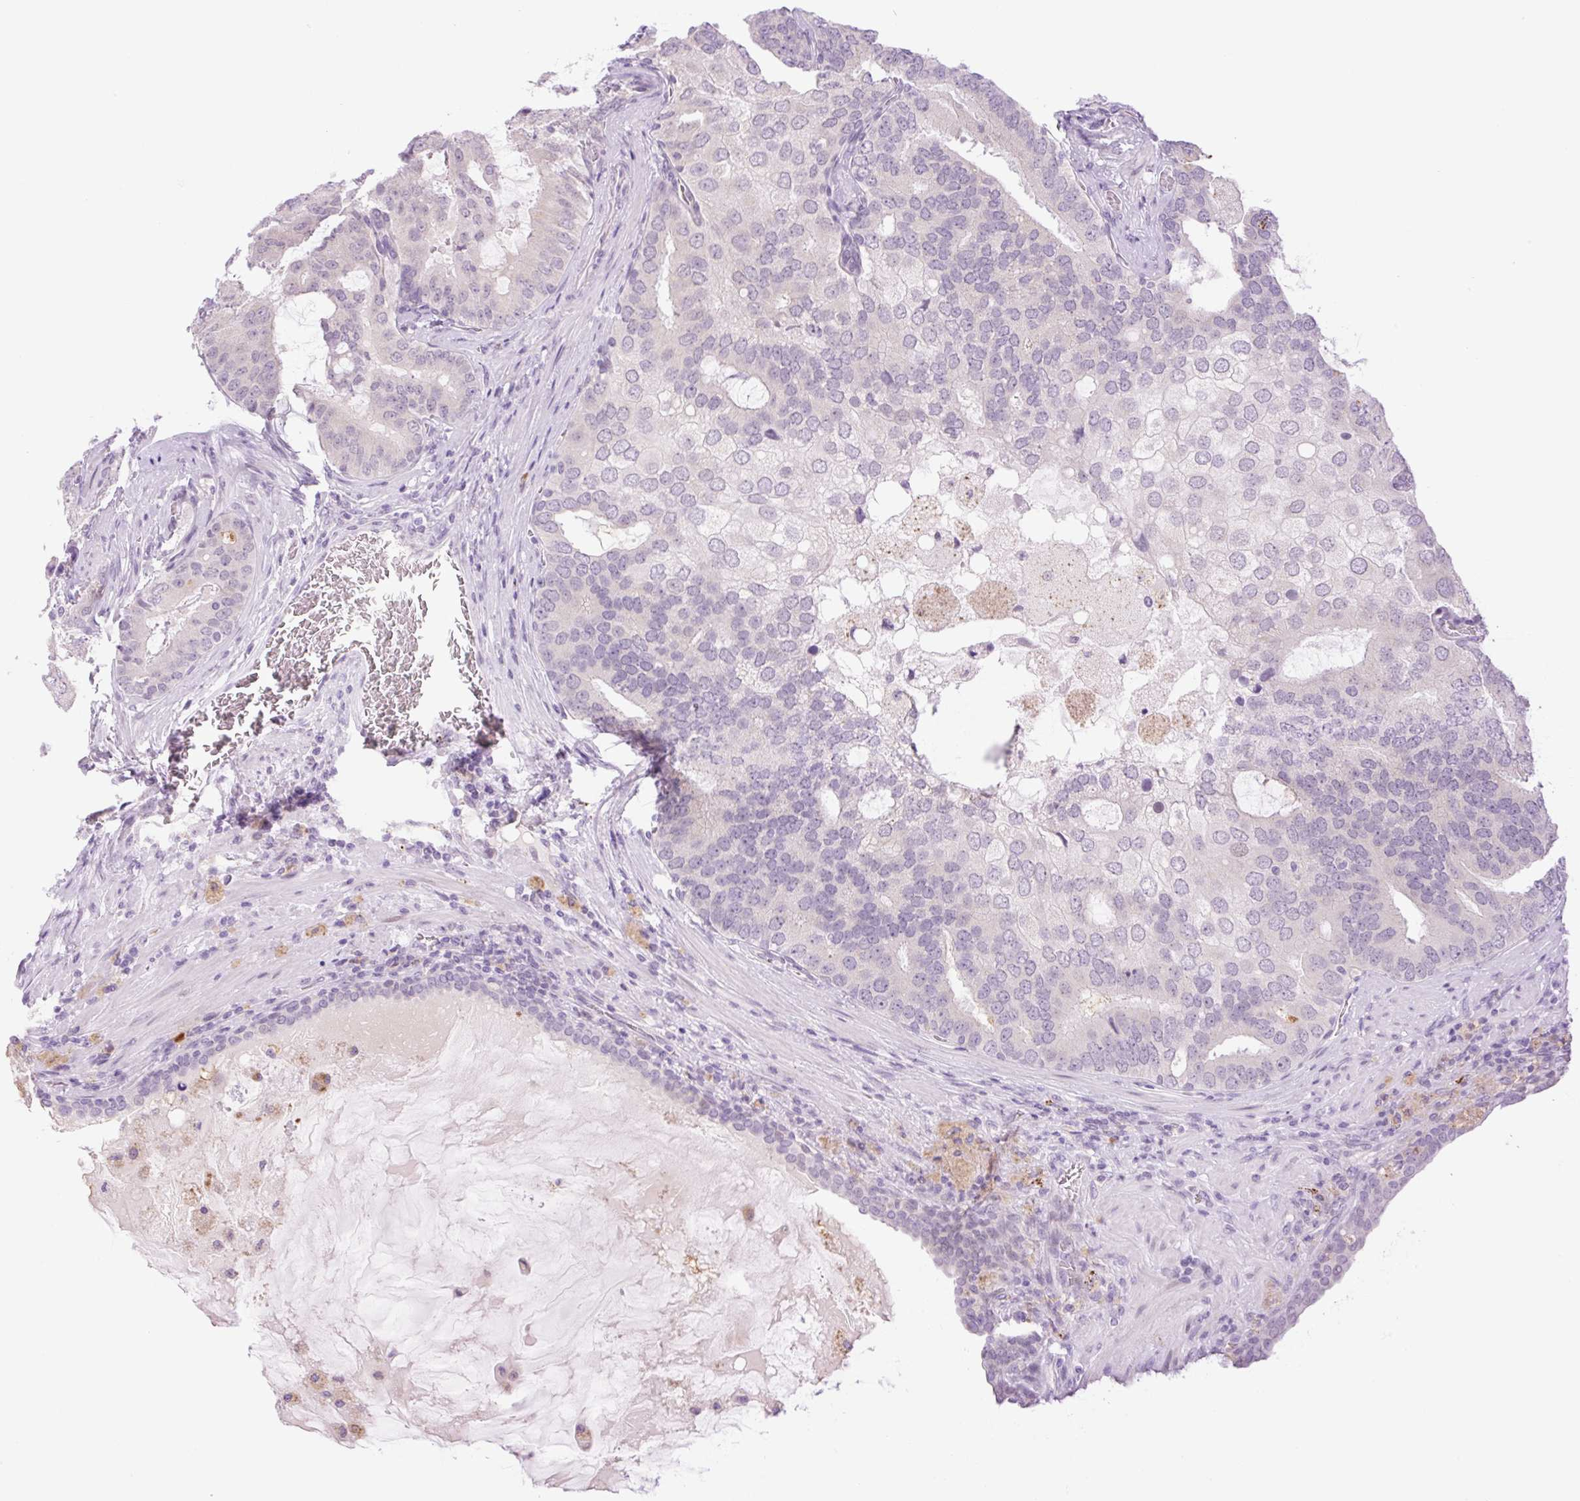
{"staining": {"intensity": "negative", "quantity": "none", "location": "none"}, "tissue": "prostate cancer", "cell_type": "Tumor cells", "image_type": "cancer", "snomed": [{"axis": "morphology", "description": "Adenocarcinoma, High grade"}, {"axis": "topography", "description": "Prostate"}], "caption": "This histopathology image is of prostate cancer (adenocarcinoma (high-grade)) stained with immunohistochemistry (IHC) to label a protein in brown with the nuclei are counter-stained blue. There is no positivity in tumor cells.", "gene": "SPRYD4", "patient": {"sex": "male", "age": 55}}